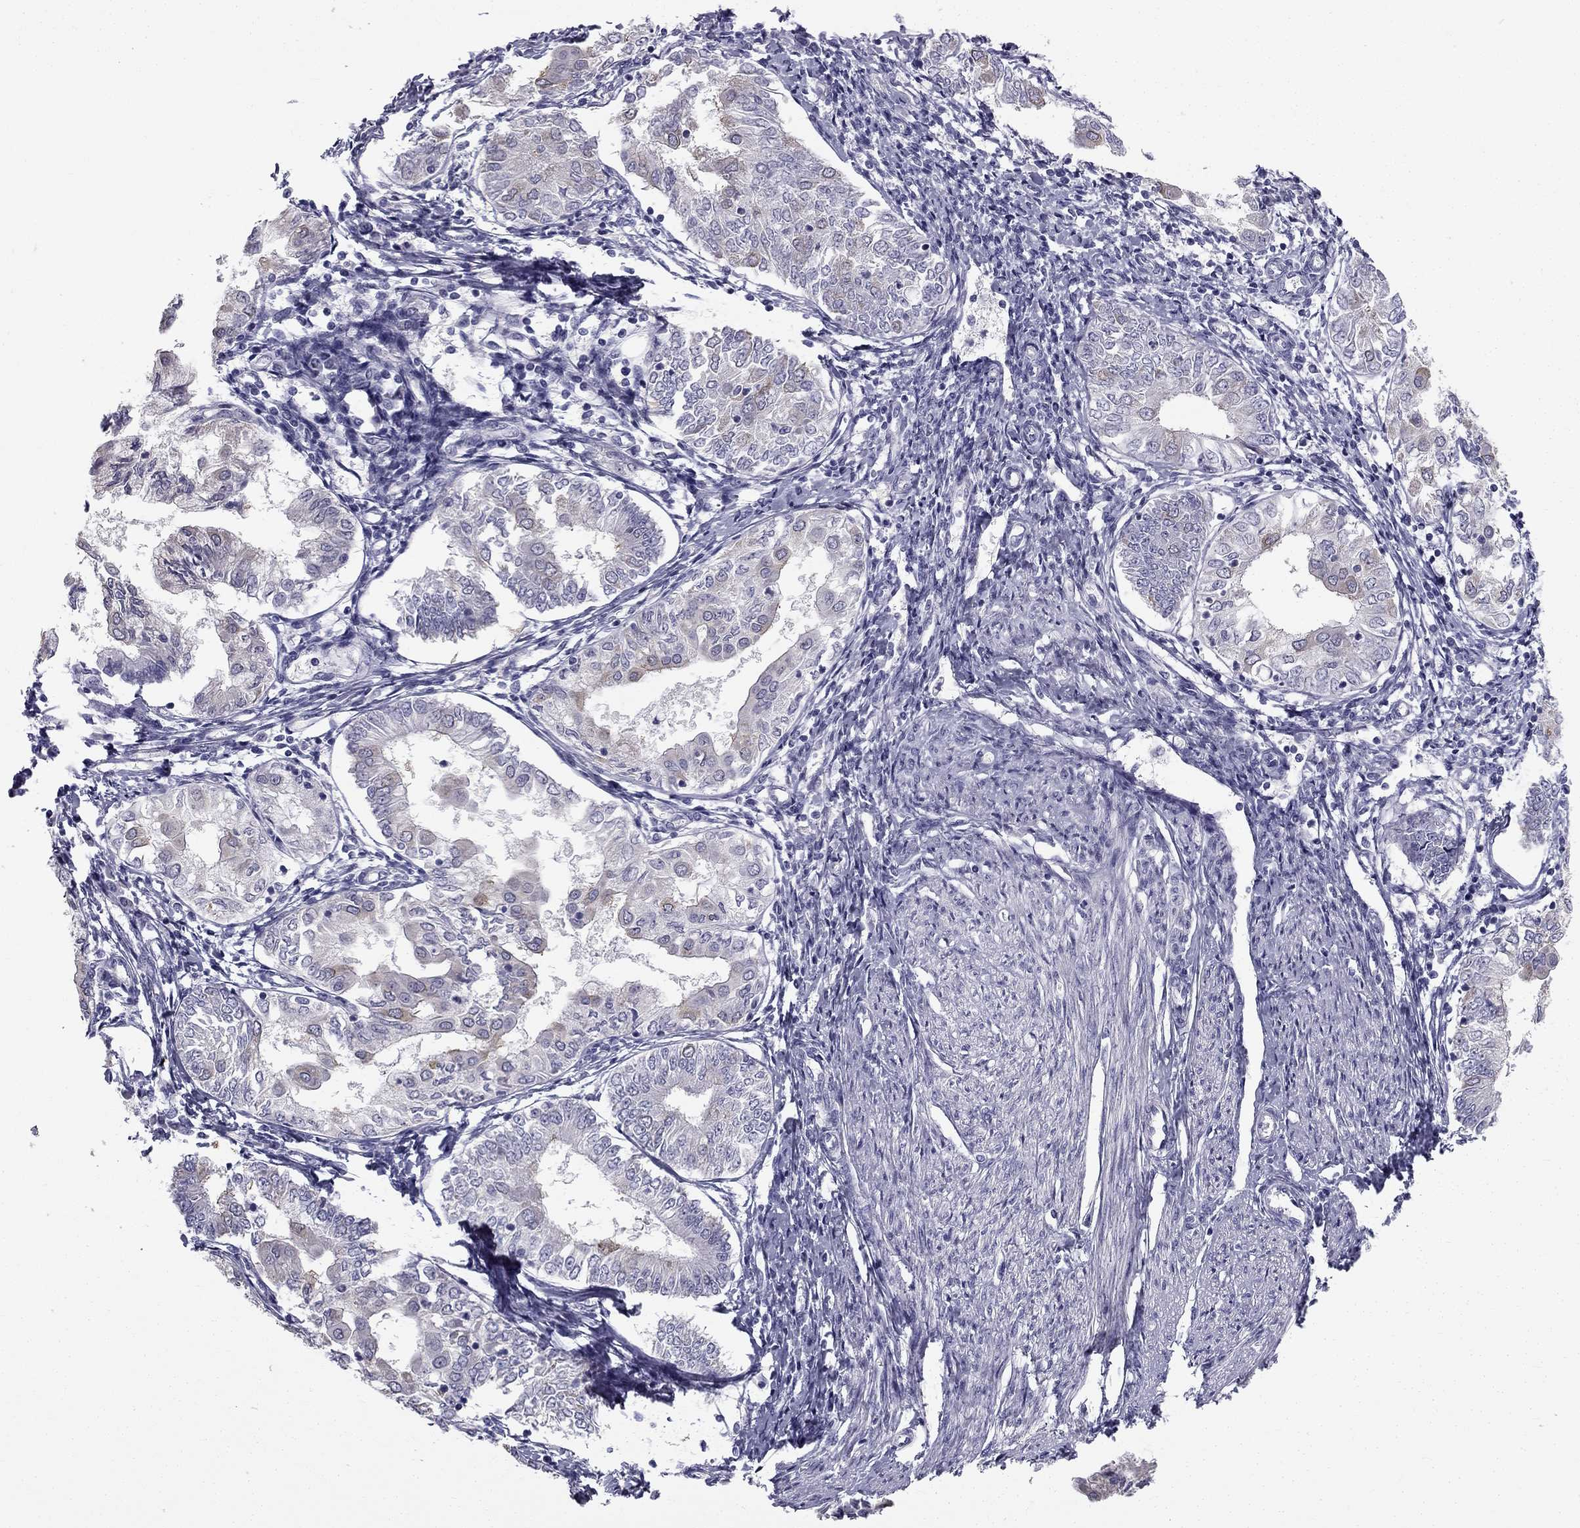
{"staining": {"intensity": "weak", "quantity": "<25%", "location": "cytoplasmic/membranous"}, "tissue": "endometrial cancer", "cell_type": "Tumor cells", "image_type": "cancer", "snomed": [{"axis": "morphology", "description": "Adenocarcinoma, NOS"}, {"axis": "topography", "description": "Endometrium"}], "caption": "Tumor cells show no significant protein expression in endometrial cancer (adenocarcinoma).", "gene": "CCDC40", "patient": {"sex": "female", "age": 68}}